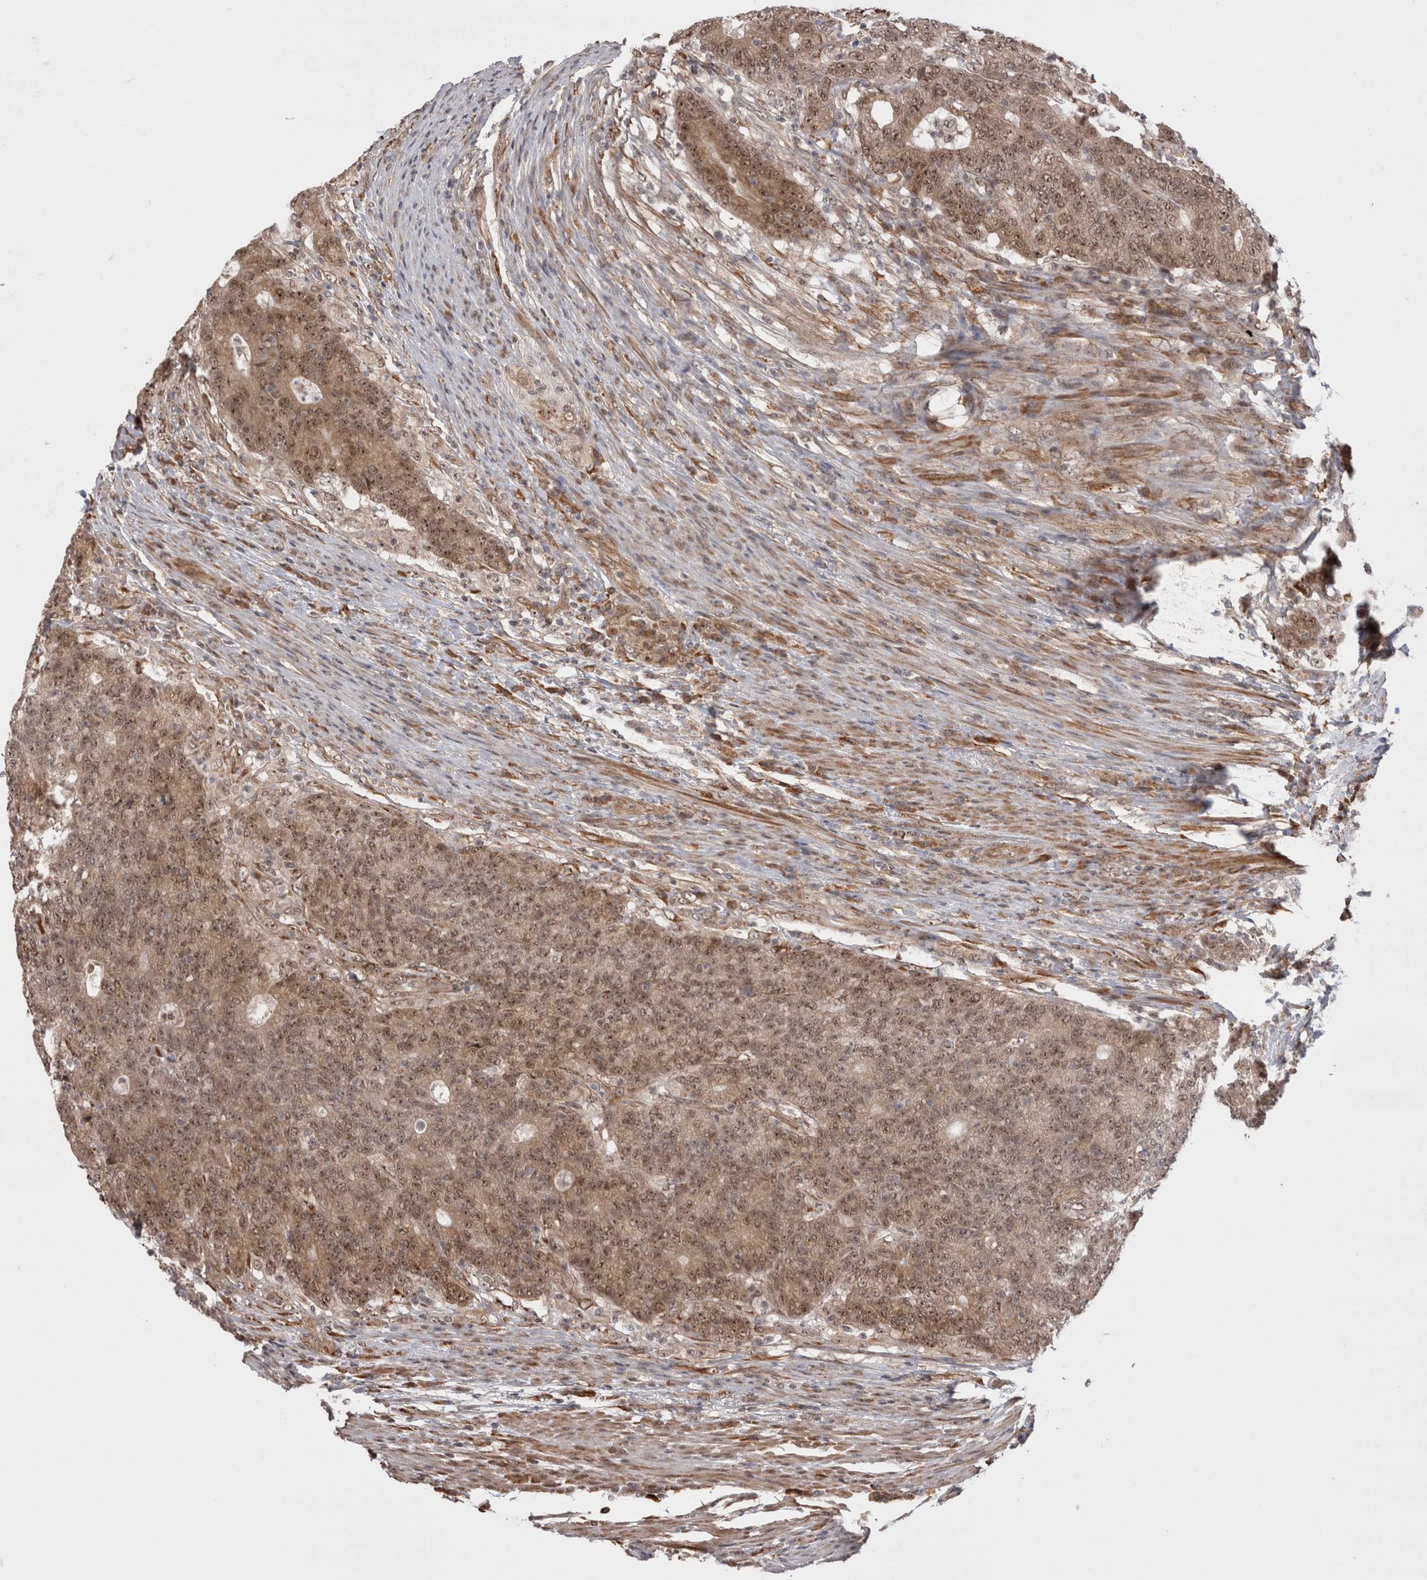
{"staining": {"intensity": "moderate", "quantity": ">75%", "location": "cytoplasmic/membranous,nuclear"}, "tissue": "colorectal cancer", "cell_type": "Tumor cells", "image_type": "cancer", "snomed": [{"axis": "morphology", "description": "Normal tissue, NOS"}, {"axis": "morphology", "description": "Adenocarcinoma, NOS"}, {"axis": "topography", "description": "Colon"}], "caption": "Moderate cytoplasmic/membranous and nuclear expression for a protein is appreciated in approximately >75% of tumor cells of adenocarcinoma (colorectal) using immunohistochemistry (IHC).", "gene": "EXOSC4", "patient": {"sex": "female", "age": 75}}